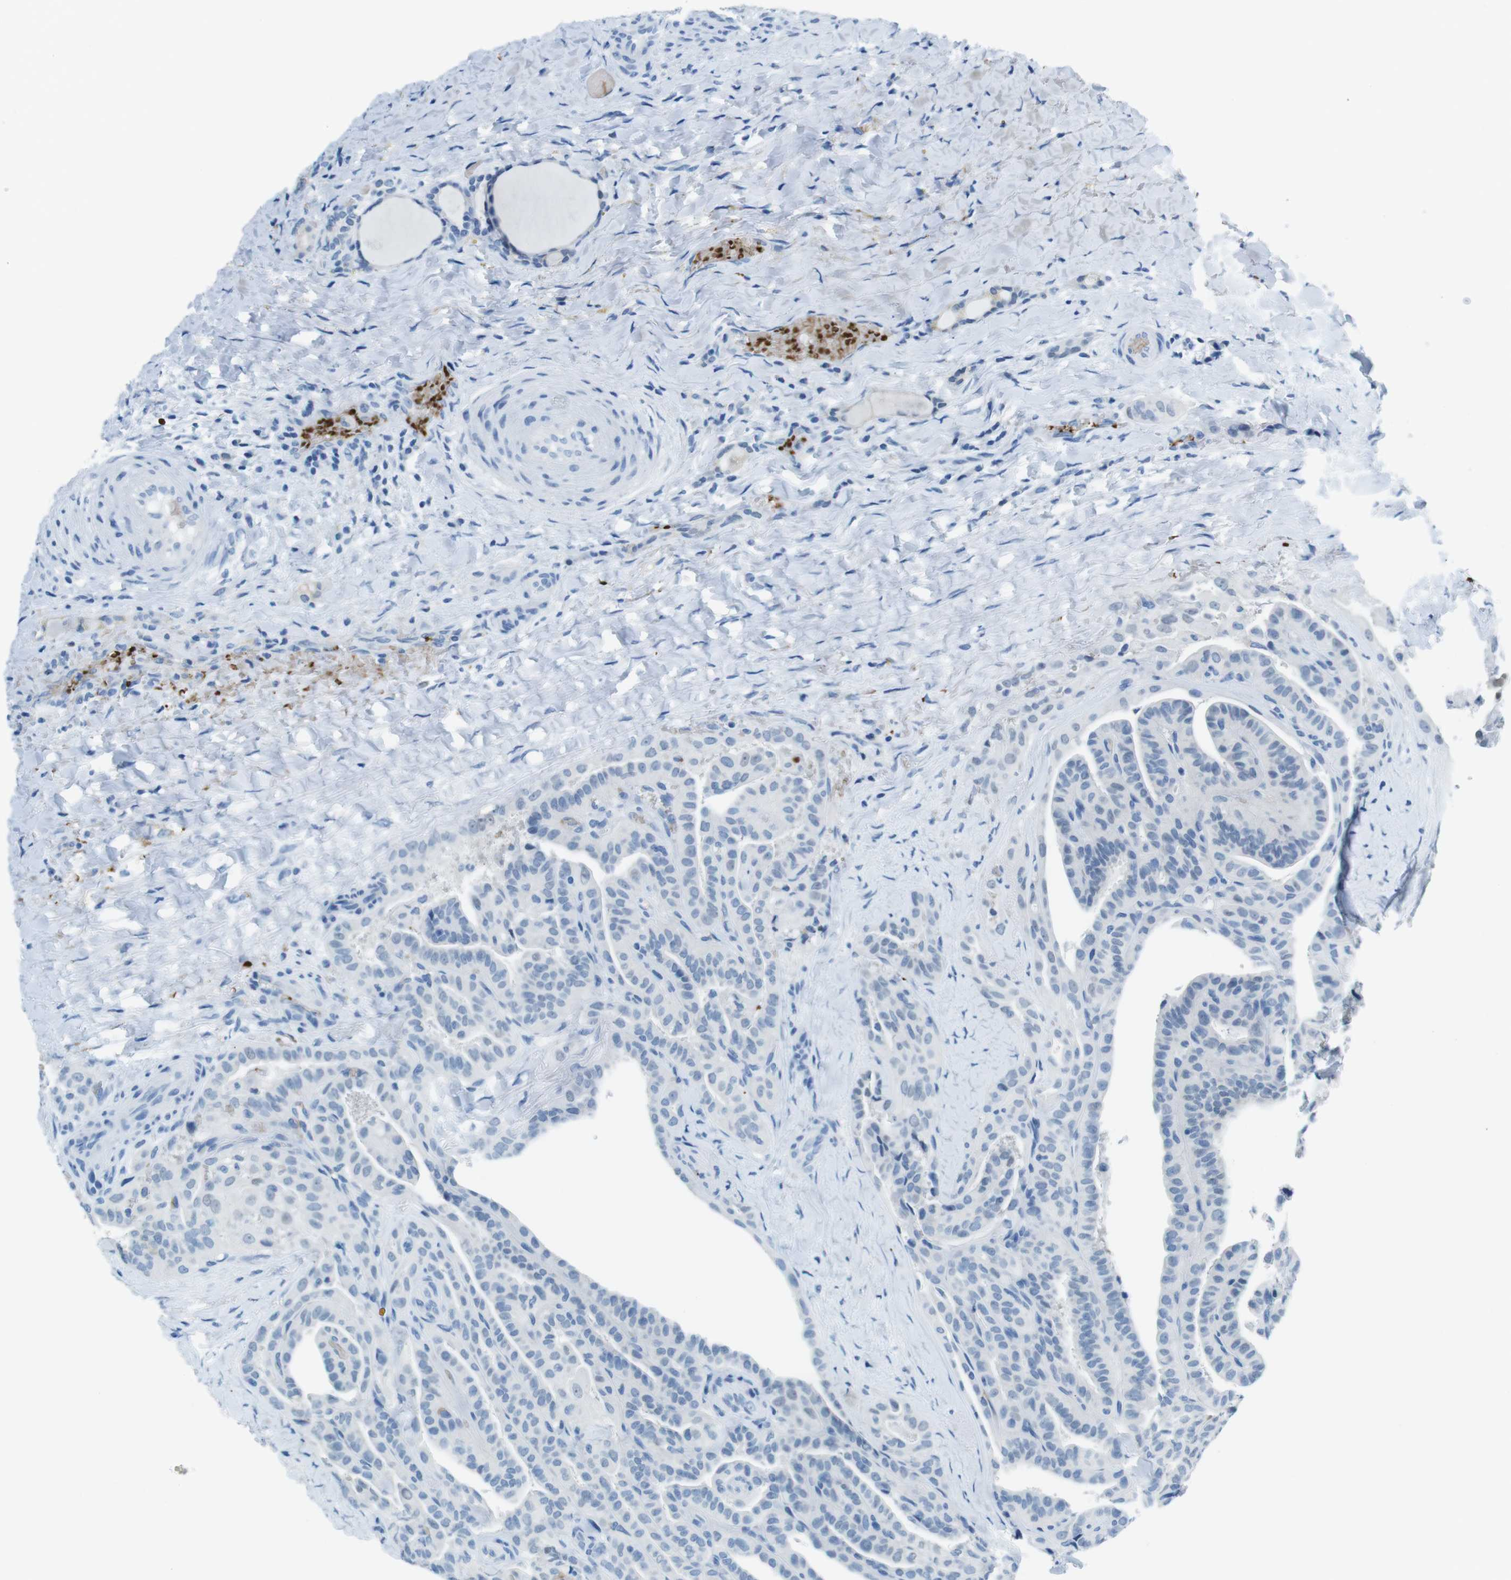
{"staining": {"intensity": "negative", "quantity": "none", "location": "none"}, "tissue": "thyroid cancer", "cell_type": "Tumor cells", "image_type": "cancer", "snomed": [{"axis": "morphology", "description": "Papillary adenocarcinoma, NOS"}, {"axis": "topography", "description": "Thyroid gland"}], "caption": "Tumor cells show no significant positivity in thyroid papillary adenocarcinoma. (Brightfield microscopy of DAB IHC at high magnification).", "gene": "TFAP2C", "patient": {"sex": "male", "age": 77}}